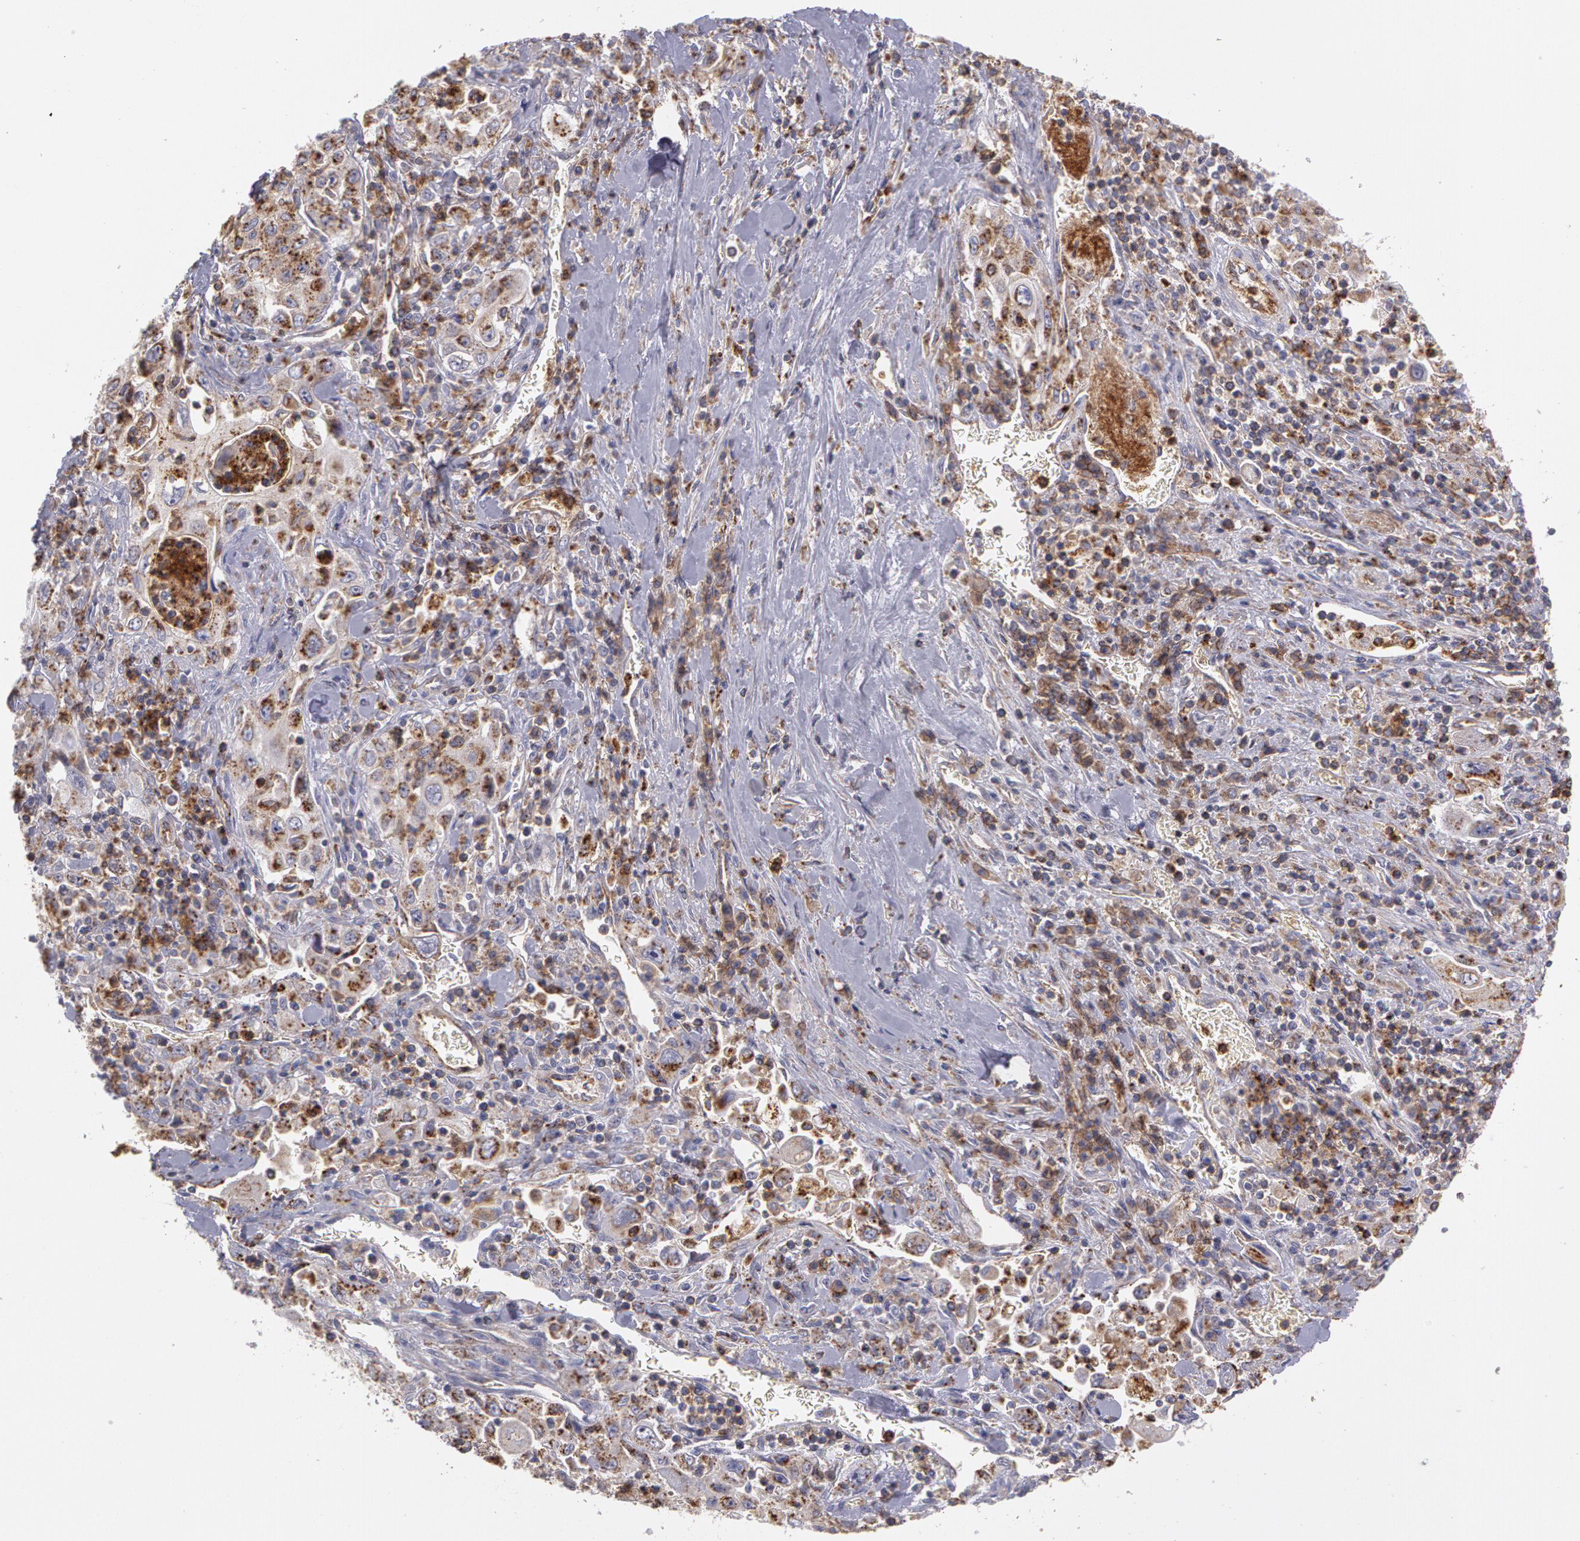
{"staining": {"intensity": "moderate", "quantity": ">75%", "location": "cytoplasmic/membranous"}, "tissue": "pancreatic cancer", "cell_type": "Tumor cells", "image_type": "cancer", "snomed": [{"axis": "morphology", "description": "Adenocarcinoma, NOS"}, {"axis": "topography", "description": "Pancreas"}], "caption": "High-power microscopy captured an immunohistochemistry (IHC) histopathology image of adenocarcinoma (pancreatic), revealing moderate cytoplasmic/membranous positivity in about >75% of tumor cells.", "gene": "FLOT2", "patient": {"sex": "male", "age": 70}}